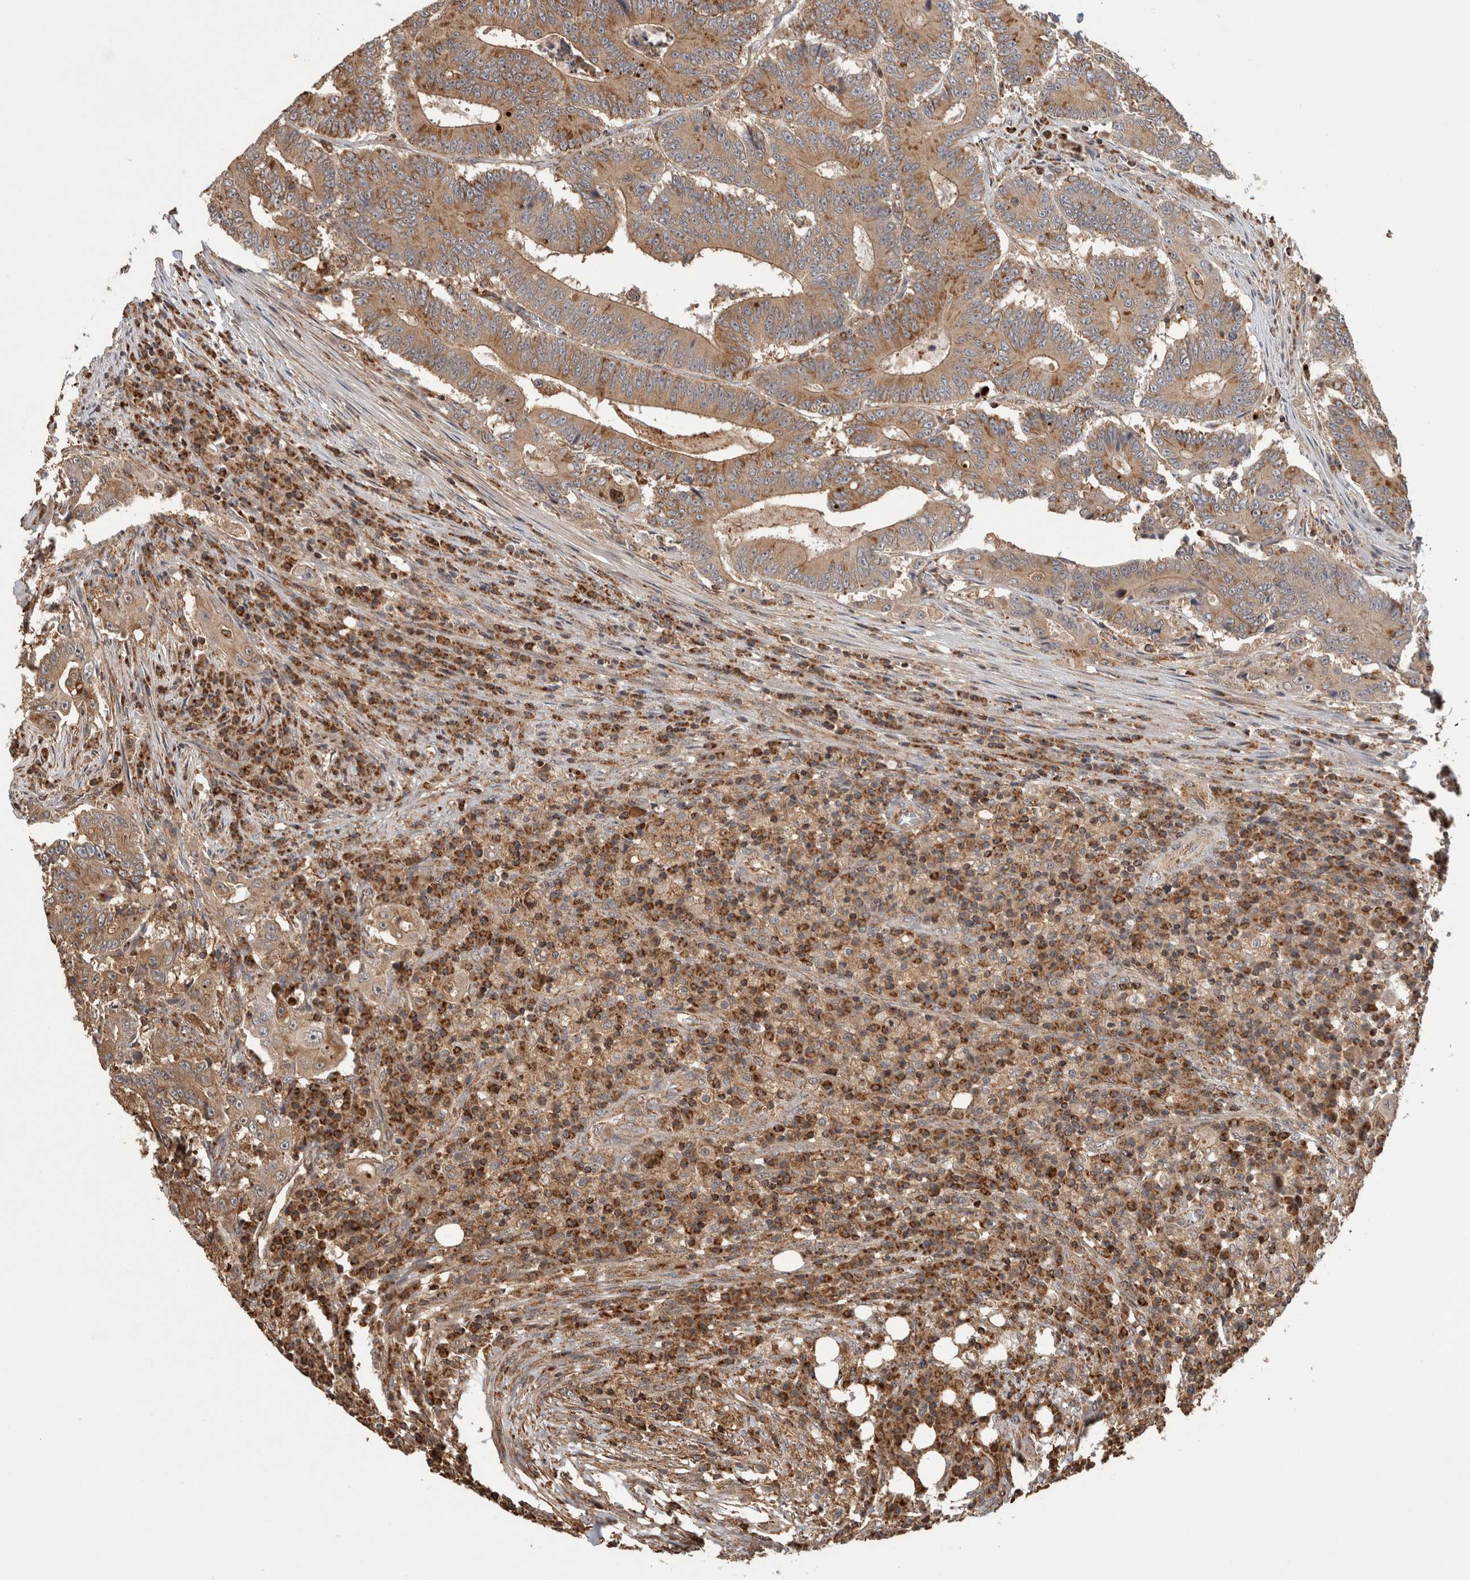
{"staining": {"intensity": "weak", "quantity": ">75%", "location": "cytoplasmic/membranous"}, "tissue": "colorectal cancer", "cell_type": "Tumor cells", "image_type": "cancer", "snomed": [{"axis": "morphology", "description": "Adenocarcinoma, NOS"}, {"axis": "topography", "description": "Colon"}], "caption": "IHC micrograph of neoplastic tissue: adenocarcinoma (colorectal) stained using immunohistochemistry shows low levels of weak protein expression localized specifically in the cytoplasmic/membranous of tumor cells, appearing as a cytoplasmic/membranous brown color.", "gene": "IMMP2L", "patient": {"sex": "male", "age": 83}}